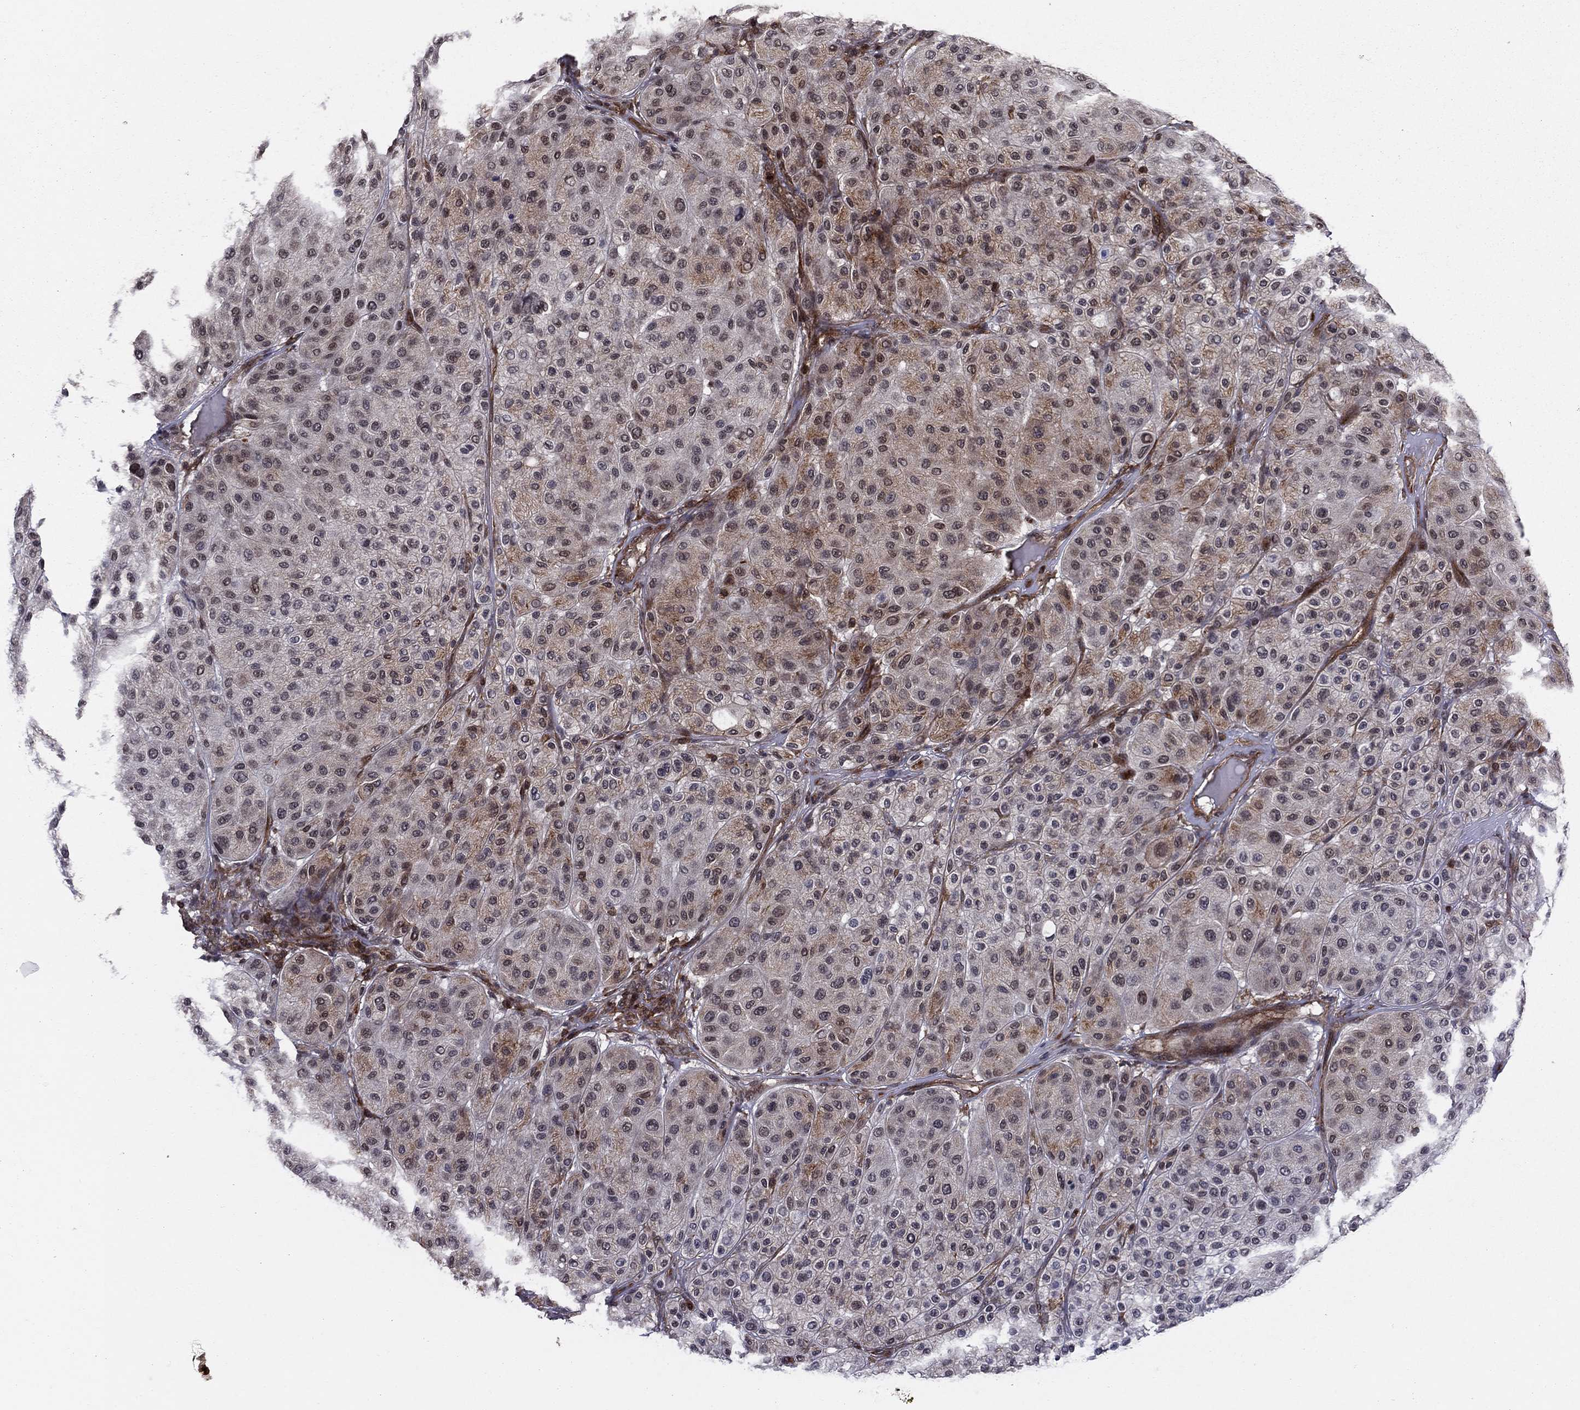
{"staining": {"intensity": "strong", "quantity": "<25%", "location": "nuclear"}, "tissue": "melanoma", "cell_type": "Tumor cells", "image_type": "cancer", "snomed": [{"axis": "morphology", "description": "Malignant melanoma, Metastatic site"}, {"axis": "topography", "description": "Smooth muscle"}], "caption": "Malignant melanoma (metastatic site) tissue demonstrates strong nuclear expression in about <25% of tumor cells, visualized by immunohistochemistry. (Brightfield microscopy of DAB IHC at high magnification).", "gene": "SSX2IP", "patient": {"sex": "male", "age": 41}}